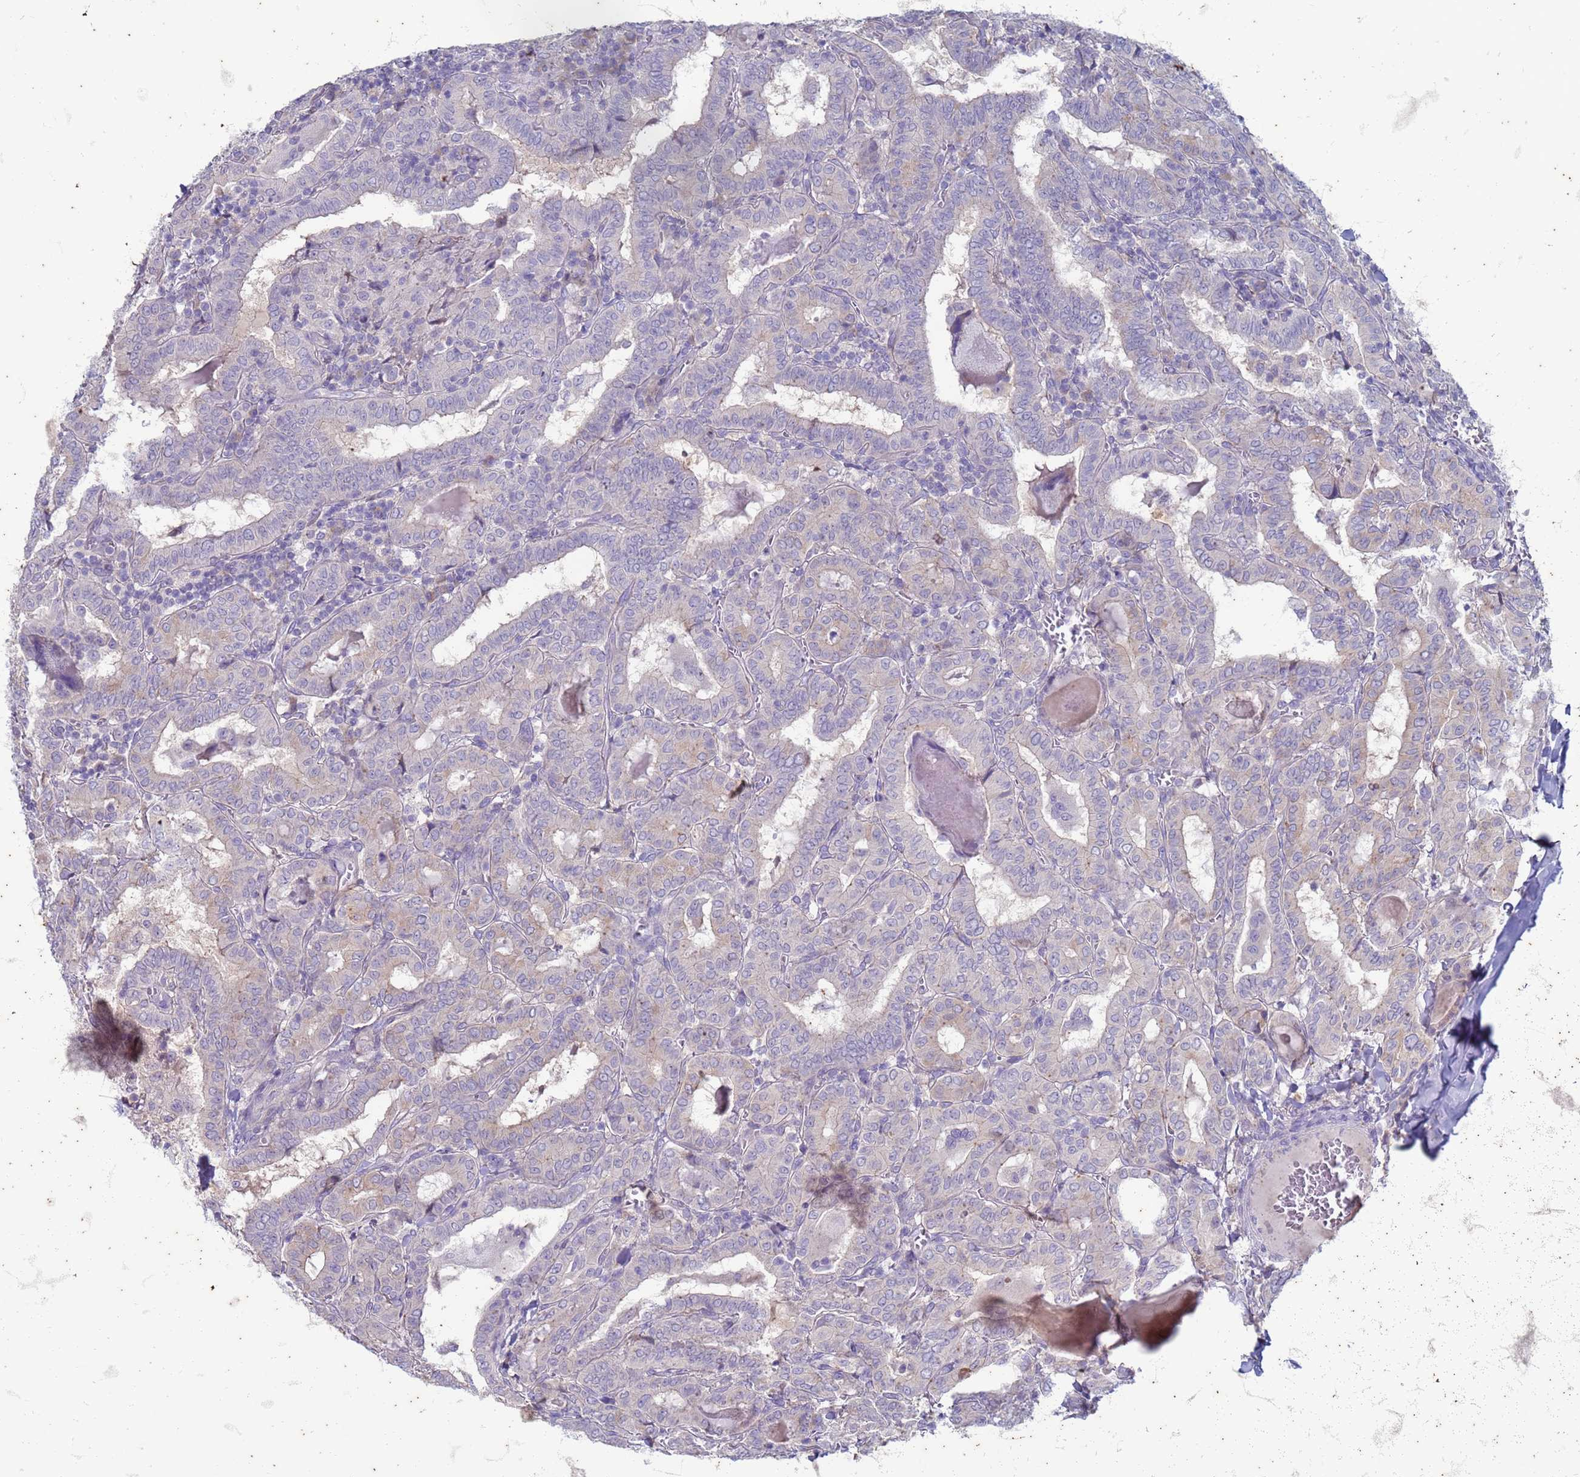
{"staining": {"intensity": "negative", "quantity": "none", "location": "none"}, "tissue": "thyroid cancer", "cell_type": "Tumor cells", "image_type": "cancer", "snomed": [{"axis": "morphology", "description": "Papillary adenocarcinoma, NOS"}, {"axis": "topography", "description": "Thyroid gland"}], "caption": "This is an immunohistochemistry micrograph of thyroid cancer. There is no positivity in tumor cells.", "gene": "SUCO", "patient": {"sex": "female", "age": 72}}